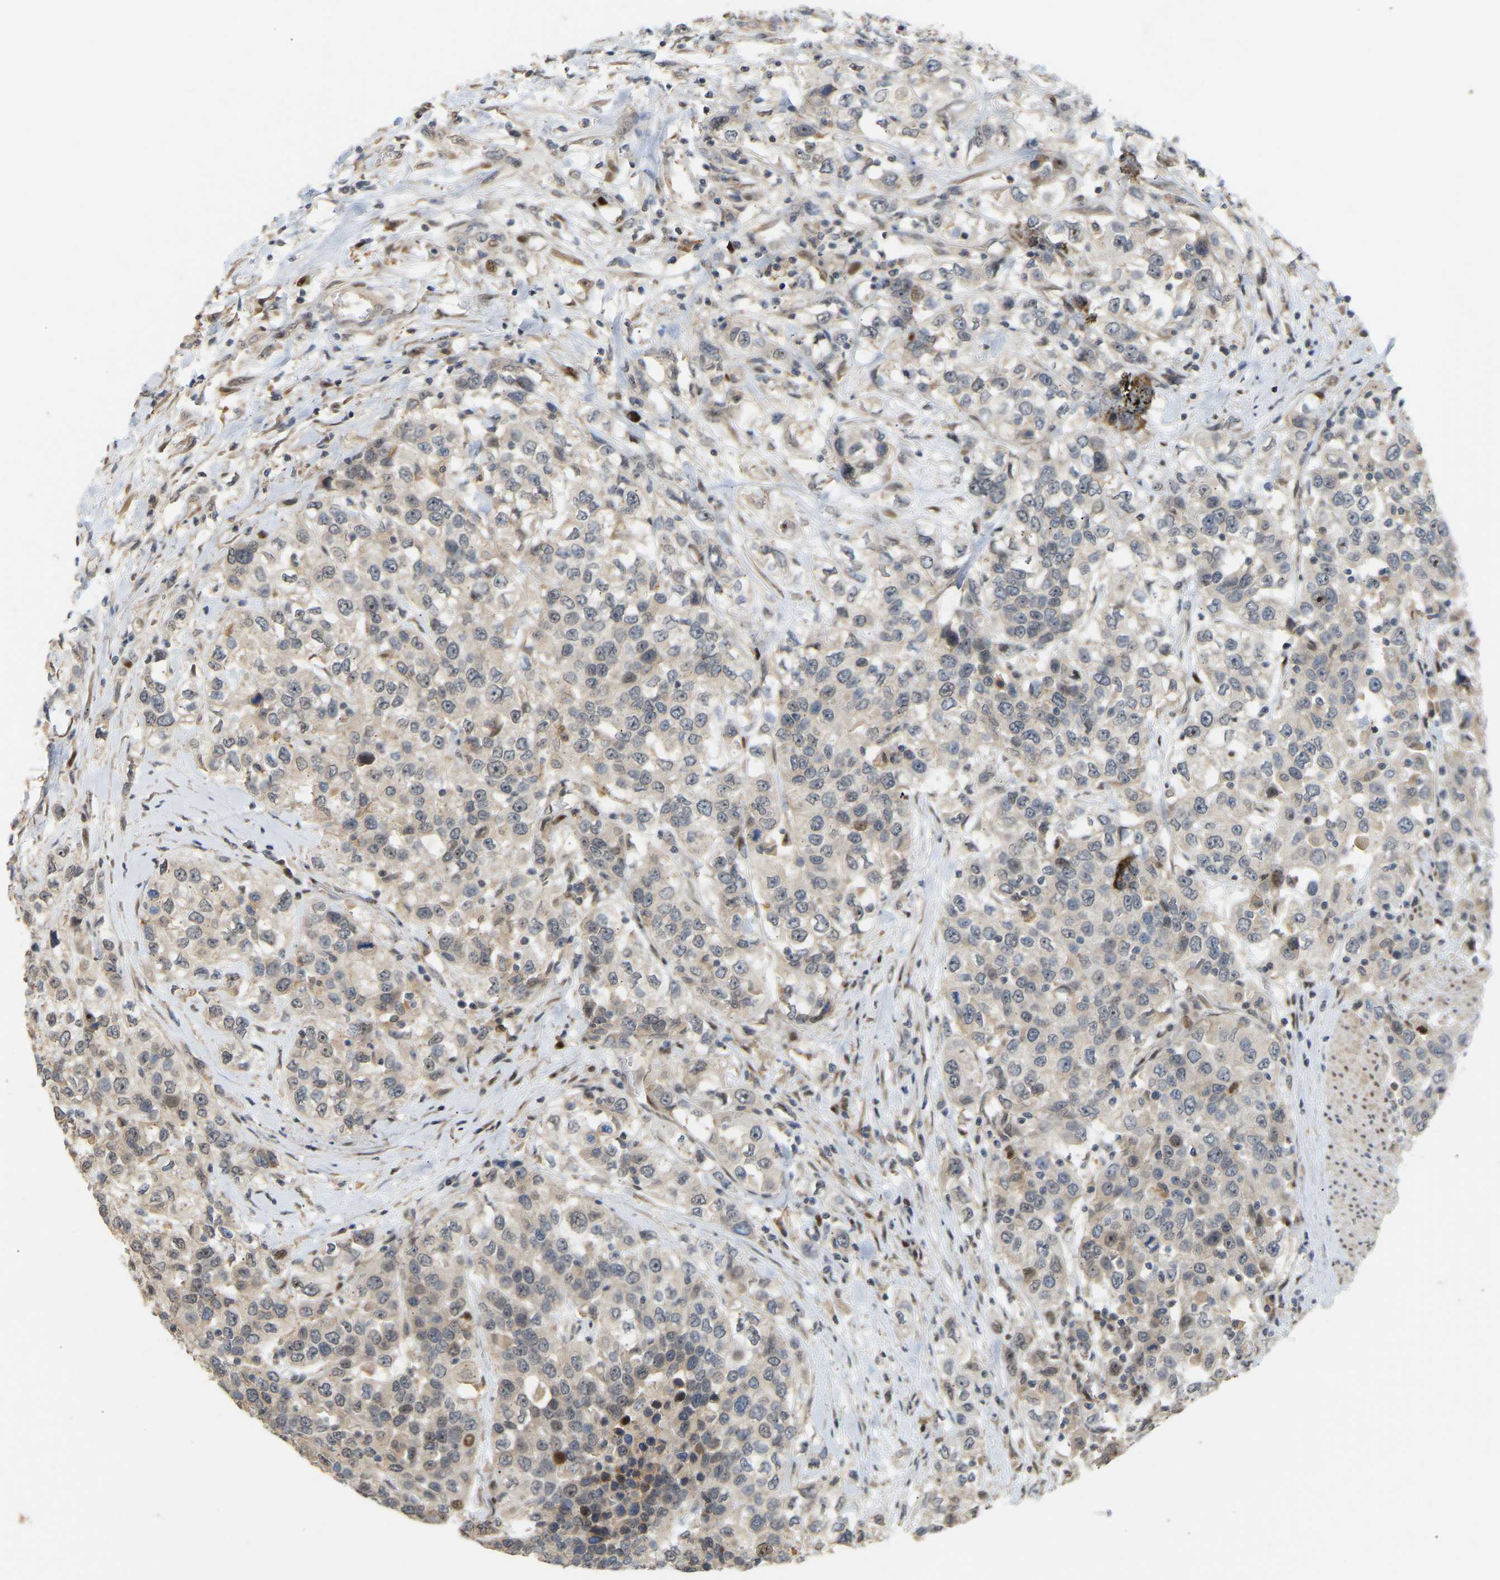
{"staining": {"intensity": "weak", "quantity": "25%-75%", "location": "cytoplasmic/membranous"}, "tissue": "urothelial cancer", "cell_type": "Tumor cells", "image_type": "cancer", "snomed": [{"axis": "morphology", "description": "Urothelial carcinoma, High grade"}, {"axis": "topography", "description": "Urinary bladder"}], "caption": "Weak cytoplasmic/membranous protein expression is seen in about 25%-75% of tumor cells in urothelial cancer.", "gene": "PTPN4", "patient": {"sex": "female", "age": 80}}